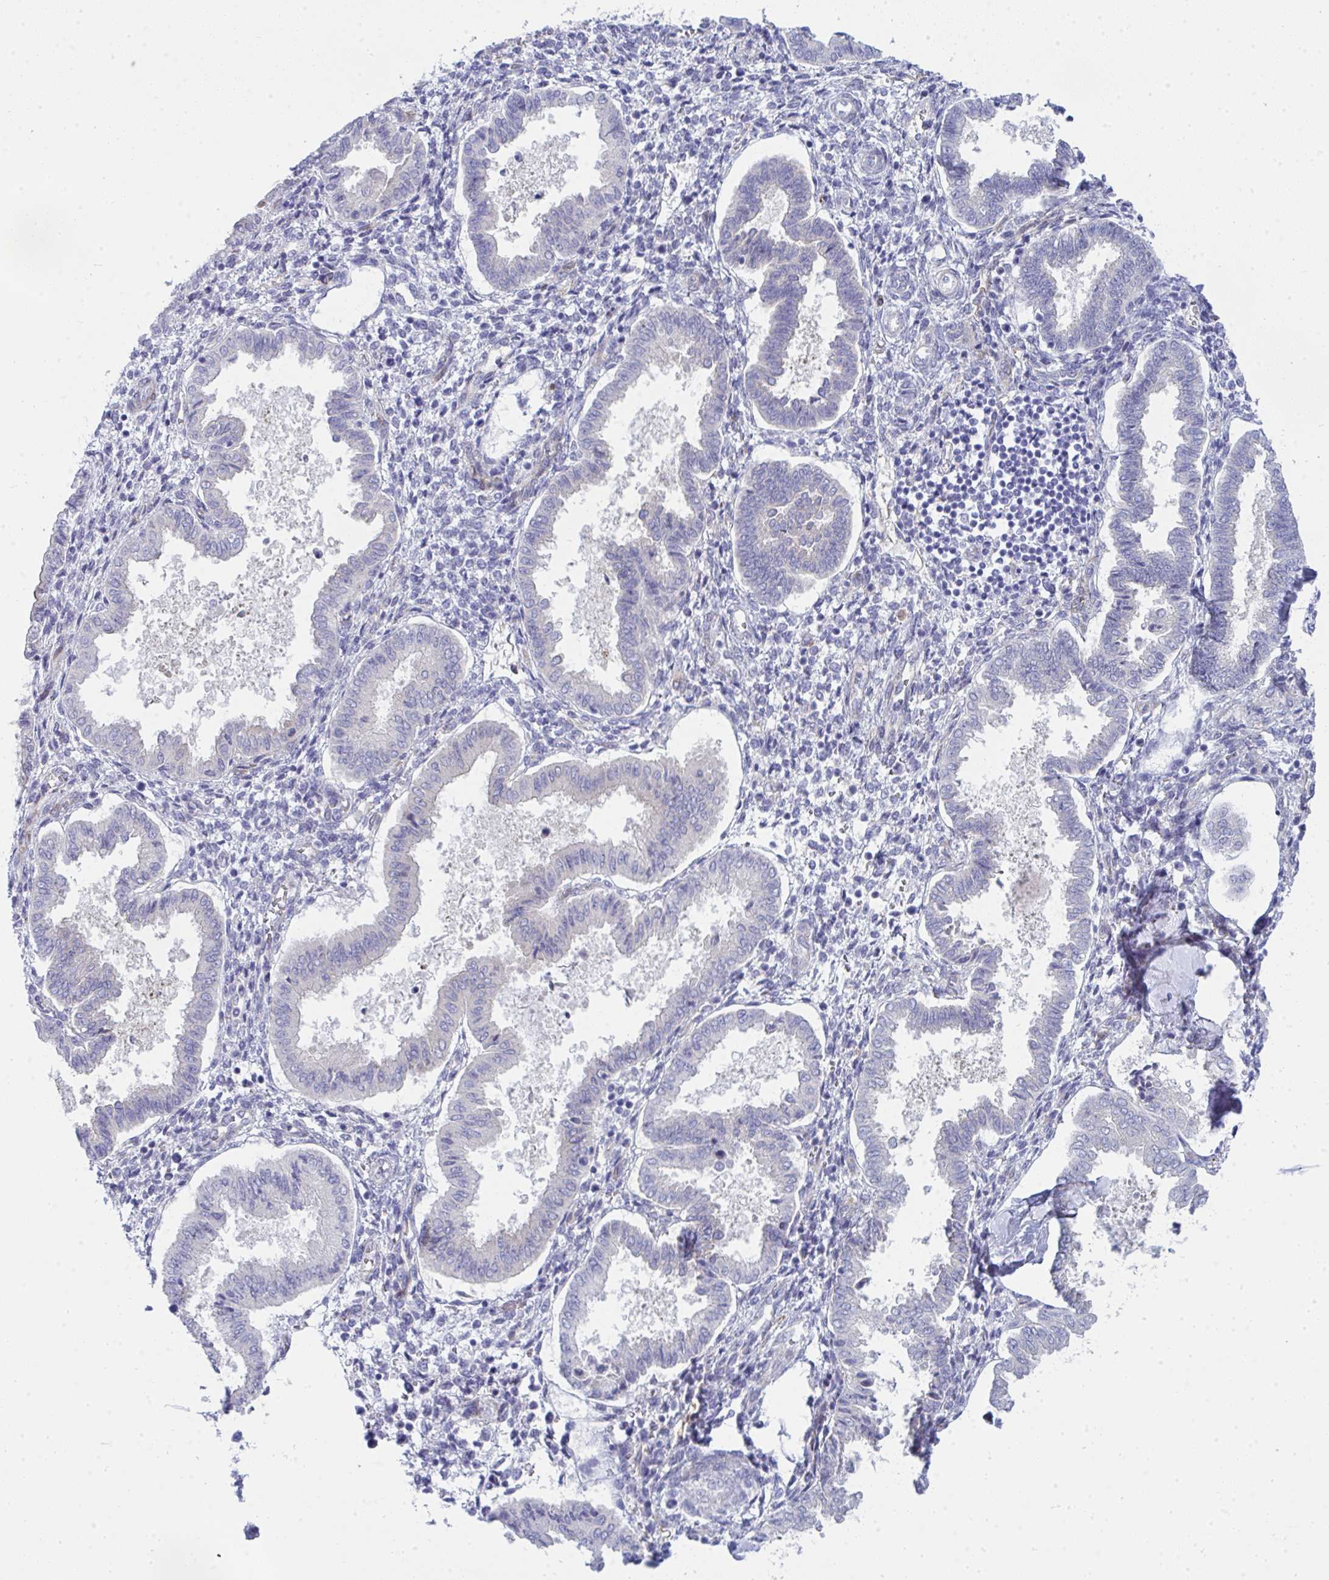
{"staining": {"intensity": "negative", "quantity": "none", "location": "none"}, "tissue": "endometrium", "cell_type": "Cells in endometrial stroma", "image_type": "normal", "snomed": [{"axis": "morphology", "description": "Normal tissue, NOS"}, {"axis": "topography", "description": "Endometrium"}], "caption": "High magnification brightfield microscopy of normal endometrium stained with DAB (brown) and counterstained with hematoxylin (blue): cells in endometrial stroma show no significant positivity.", "gene": "GAB1", "patient": {"sex": "female", "age": 24}}